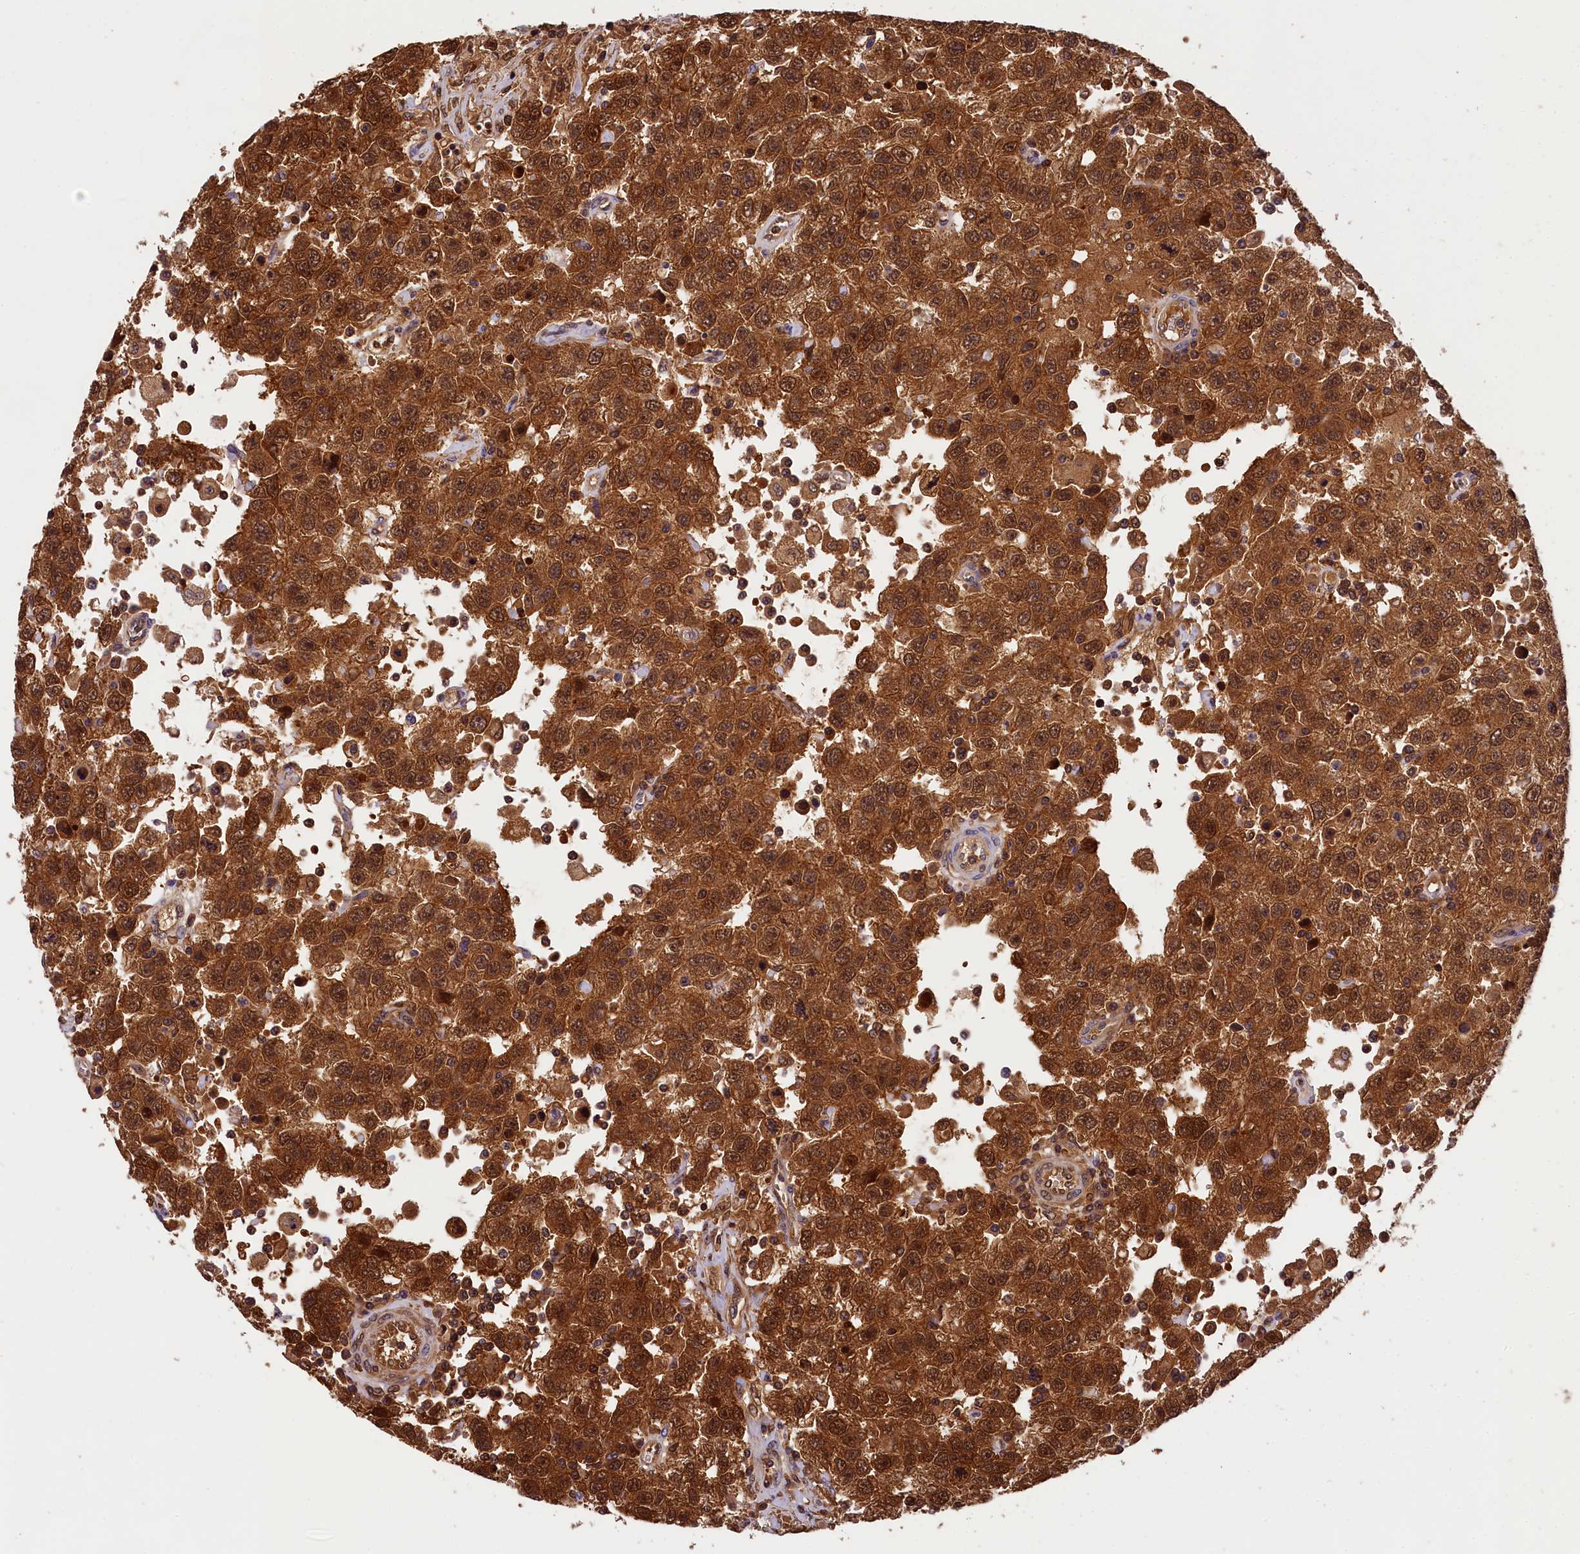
{"staining": {"intensity": "strong", "quantity": ">75%", "location": "cytoplasmic/membranous,nuclear"}, "tissue": "testis cancer", "cell_type": "Tumor cells", "image_type": "cancer", "snomed": [{"axis": "morphology", "description": "Seminoma, NOS"}, {"axis": "topography", "description": "Testis"}], "caption": "This is an image of immunohistochemistry staining of testis cancer (seminoma), which shows strong staining in the cytoplasmic/membranous and nuclear of tumor cells.", "gene": "EIF6", "patient": {"sex": "male", "age": 41}}